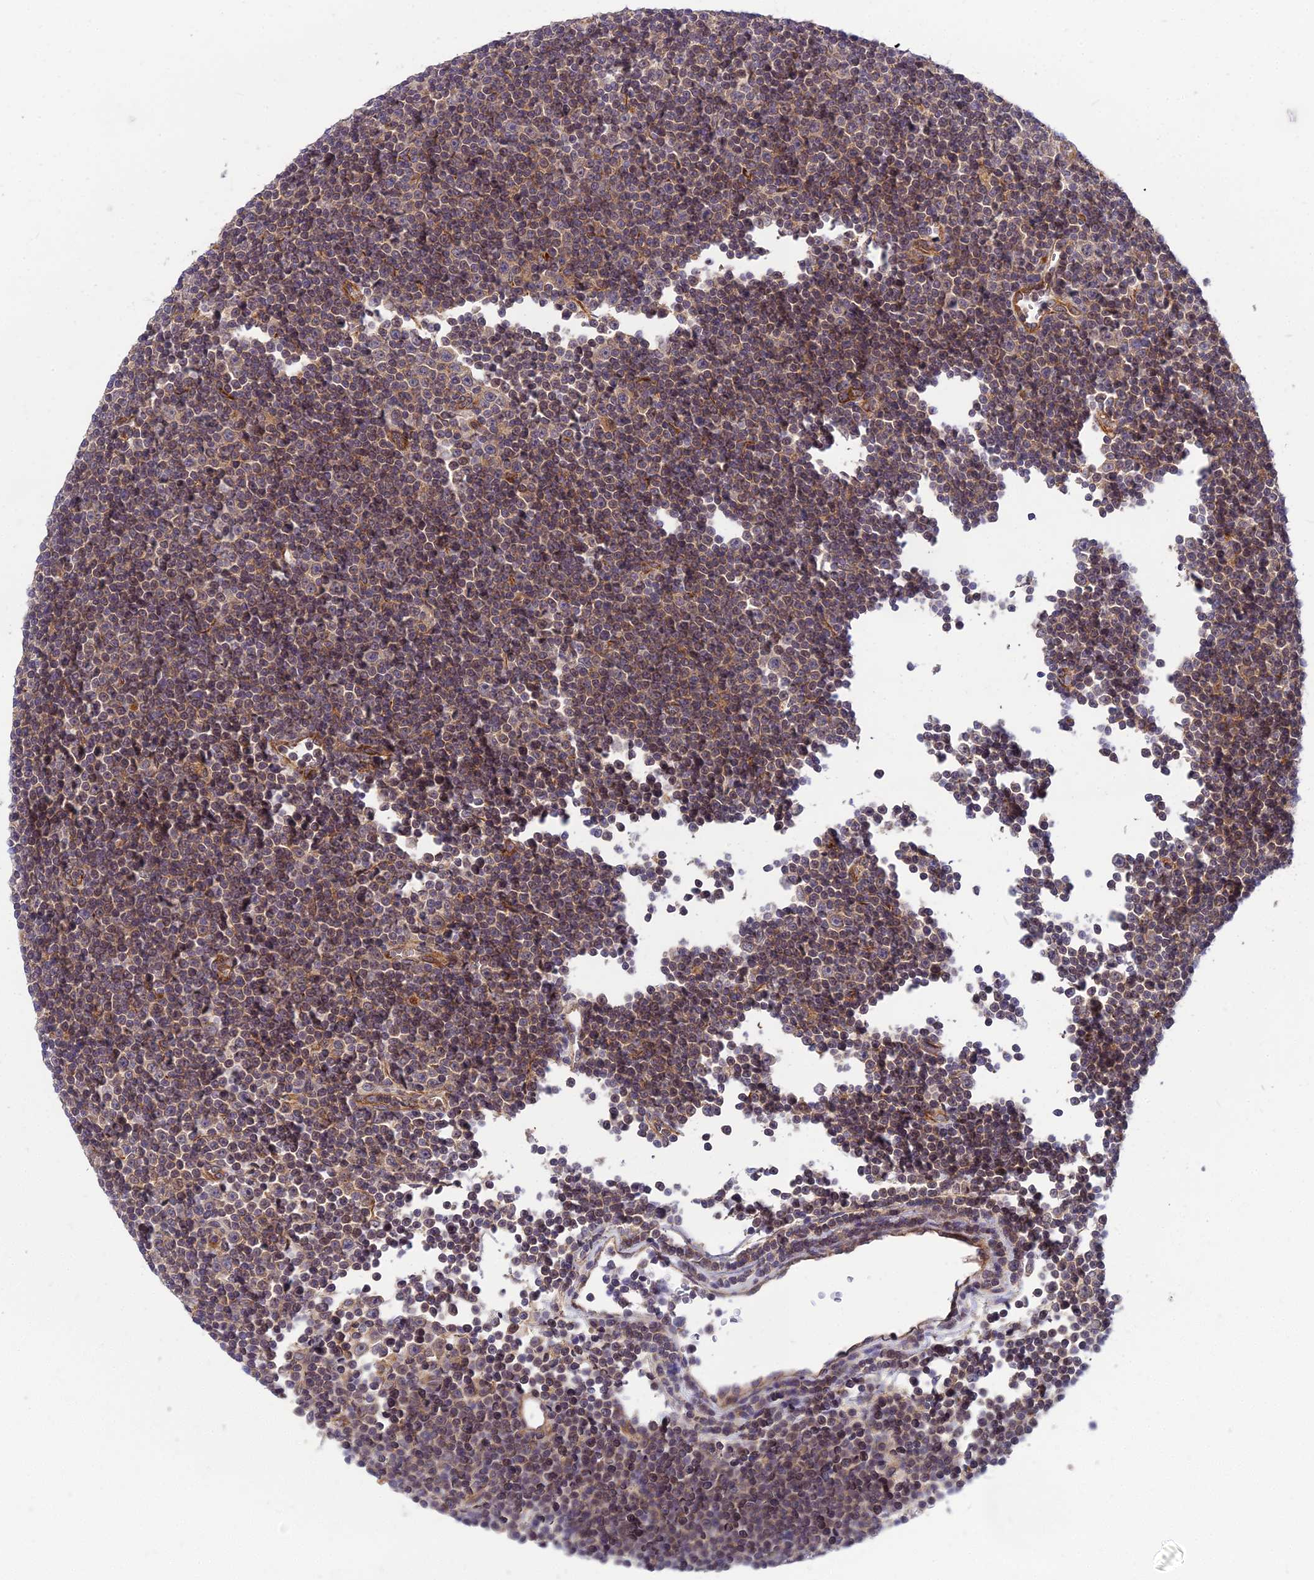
{"staining": {"intensity": "moderate", "quantity": ">75%", "location": "cytoplasmic/membranous"}, "tissue": "lymphoma", "cell_type": "Tumor cells", "image_type": "cancer", "snomed": [{"axis": "morphology", "description": "Malignant lymphoma, non-Hodgkin's type, Low grade"}, {"axis": "topography", "description": "Lymph node"}], "caption": "DAB immunohistochemical staining of lymphoma exhibits moderate cytoplasmic/membranous protein staining in about >75% of tumor cells.", "gene": "NPY", "patient": {"sex": "female", "age": 67}}